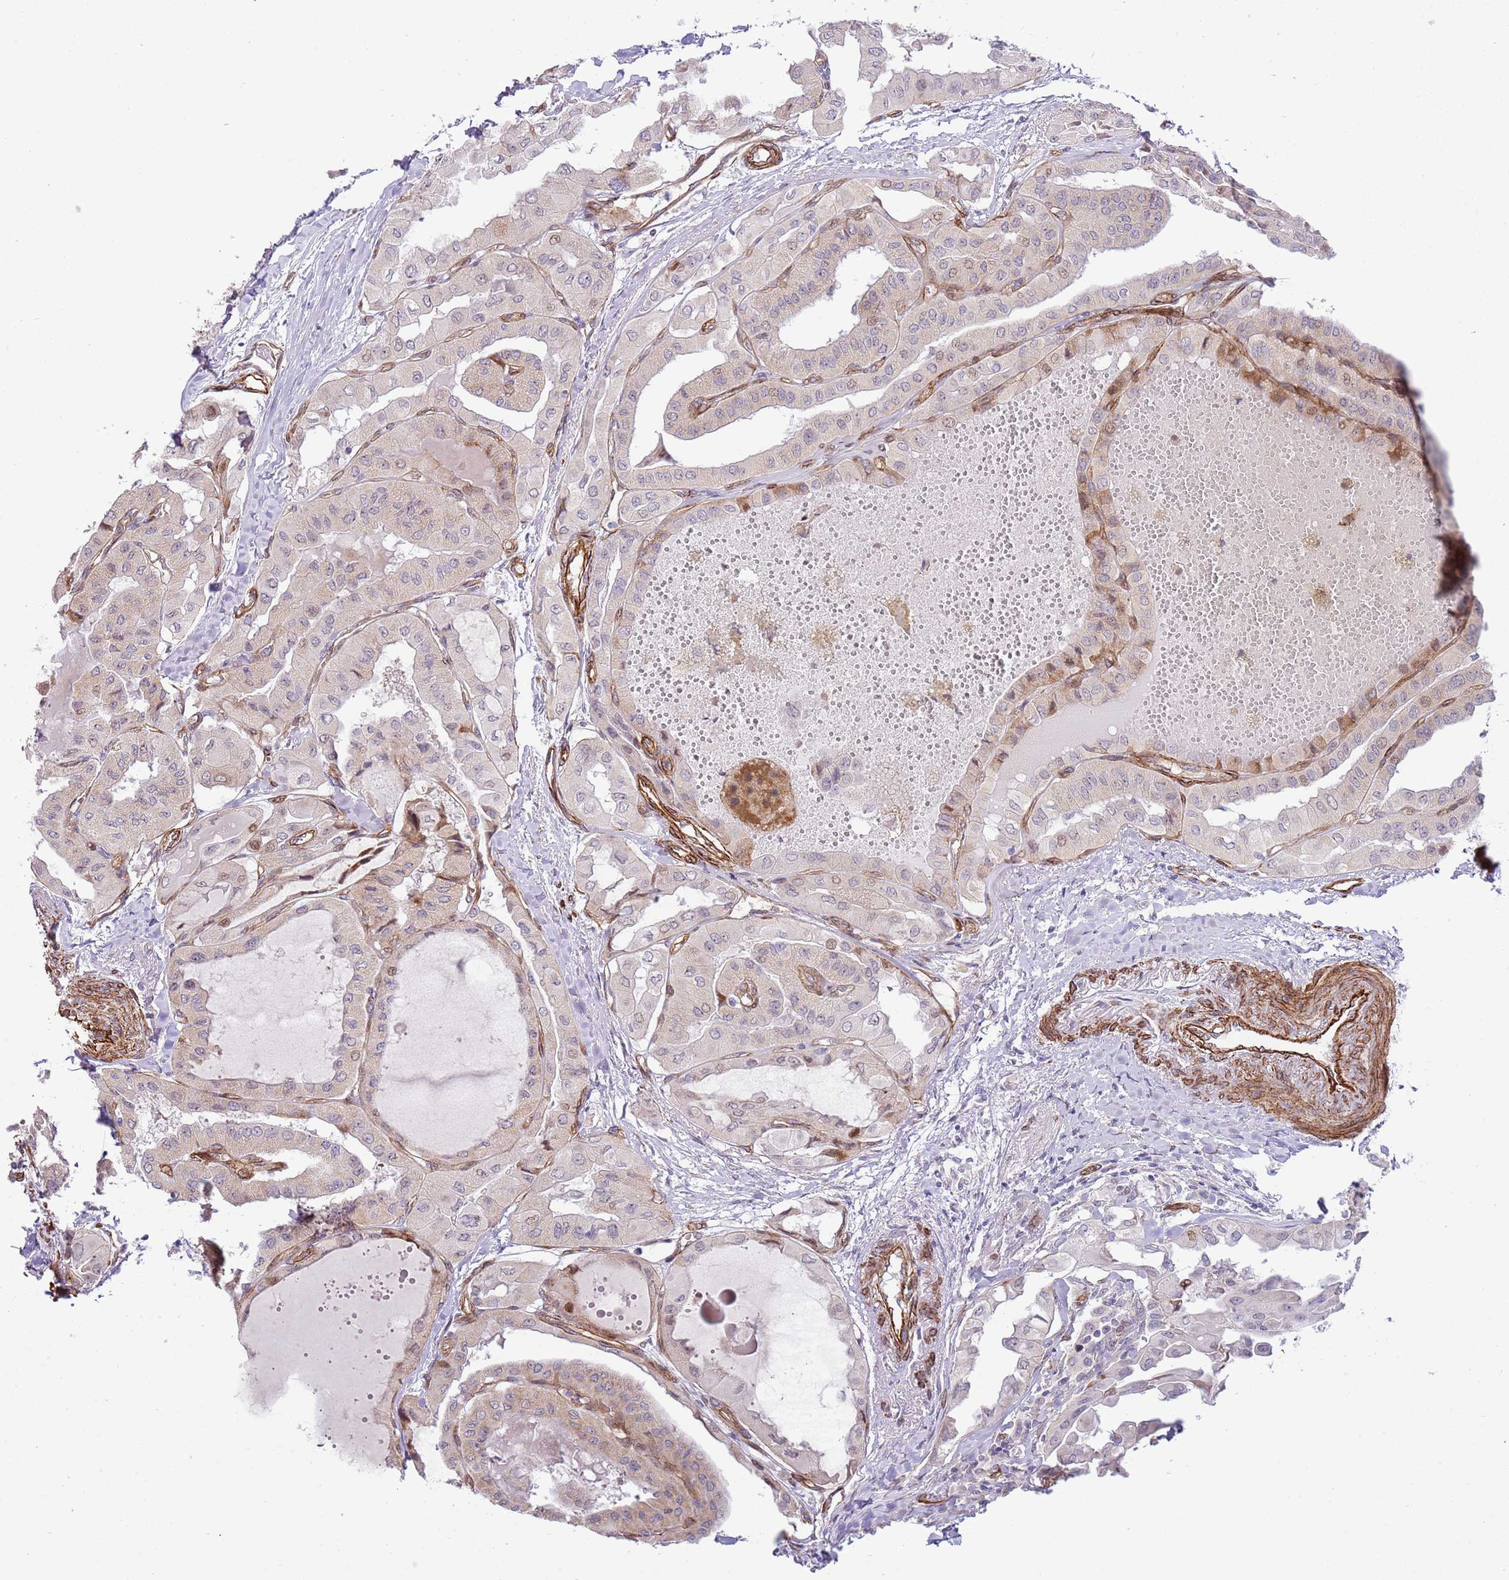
{"staining": {"intensity": "weak", "quantity": "<25%", "location": "cytoplasmic/membranous"}, "tissue": "thyroid cancer", "cell_type": "Tumor cells", "image_type": "cancer", "snomed": [{"axis": "morphology", "description": "Papillary adenocarcinoma, NOS"}, {"axis": "topography", "description": "Thyroid gland"}], "caption": "Immunohistochemistry (IHC) image of human thyroid papillary adenocarcinoma stained for a protein (brown), which exhibits no expression in tumor cells.", "gene": "NEK3", "patient": {"sex": "female", "age": 59}}